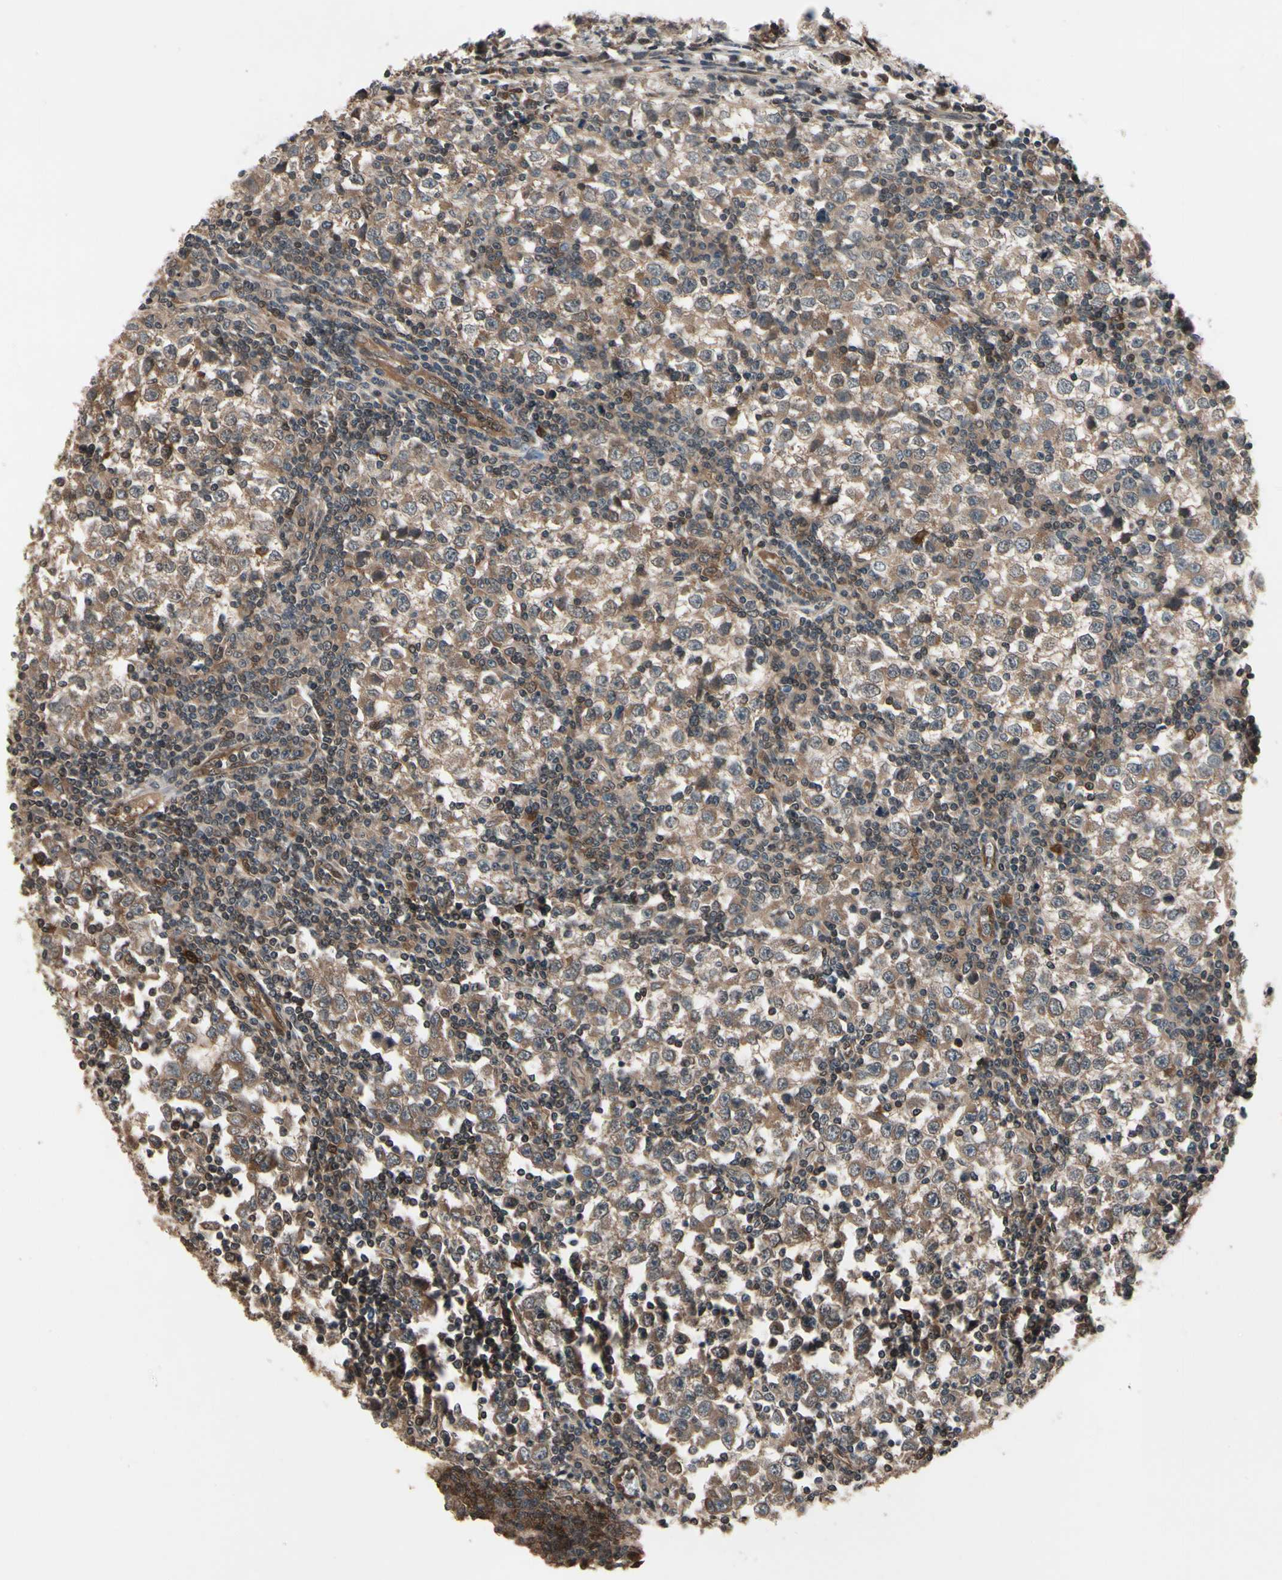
{"staining": {"intensity": "weak", "quantity": ">75%", "location": "cytoplasmic/membranous"}, "tissue": "testis cancer", "cell_type": "Tumor cells", "image_type": "cancer", "snomed": [{"axis": "morphology", "description": "Seminoma, NOS"}, {"axis": "topography", "description": "Testis"}], "caption": "A photomicrograph of human testis seminoma stained for a protein displays weak cytoplasmic/membranous brown staining in tumor cells.", "gene": "PRDX6", "patient": {"sex": "male", "age": 65}}